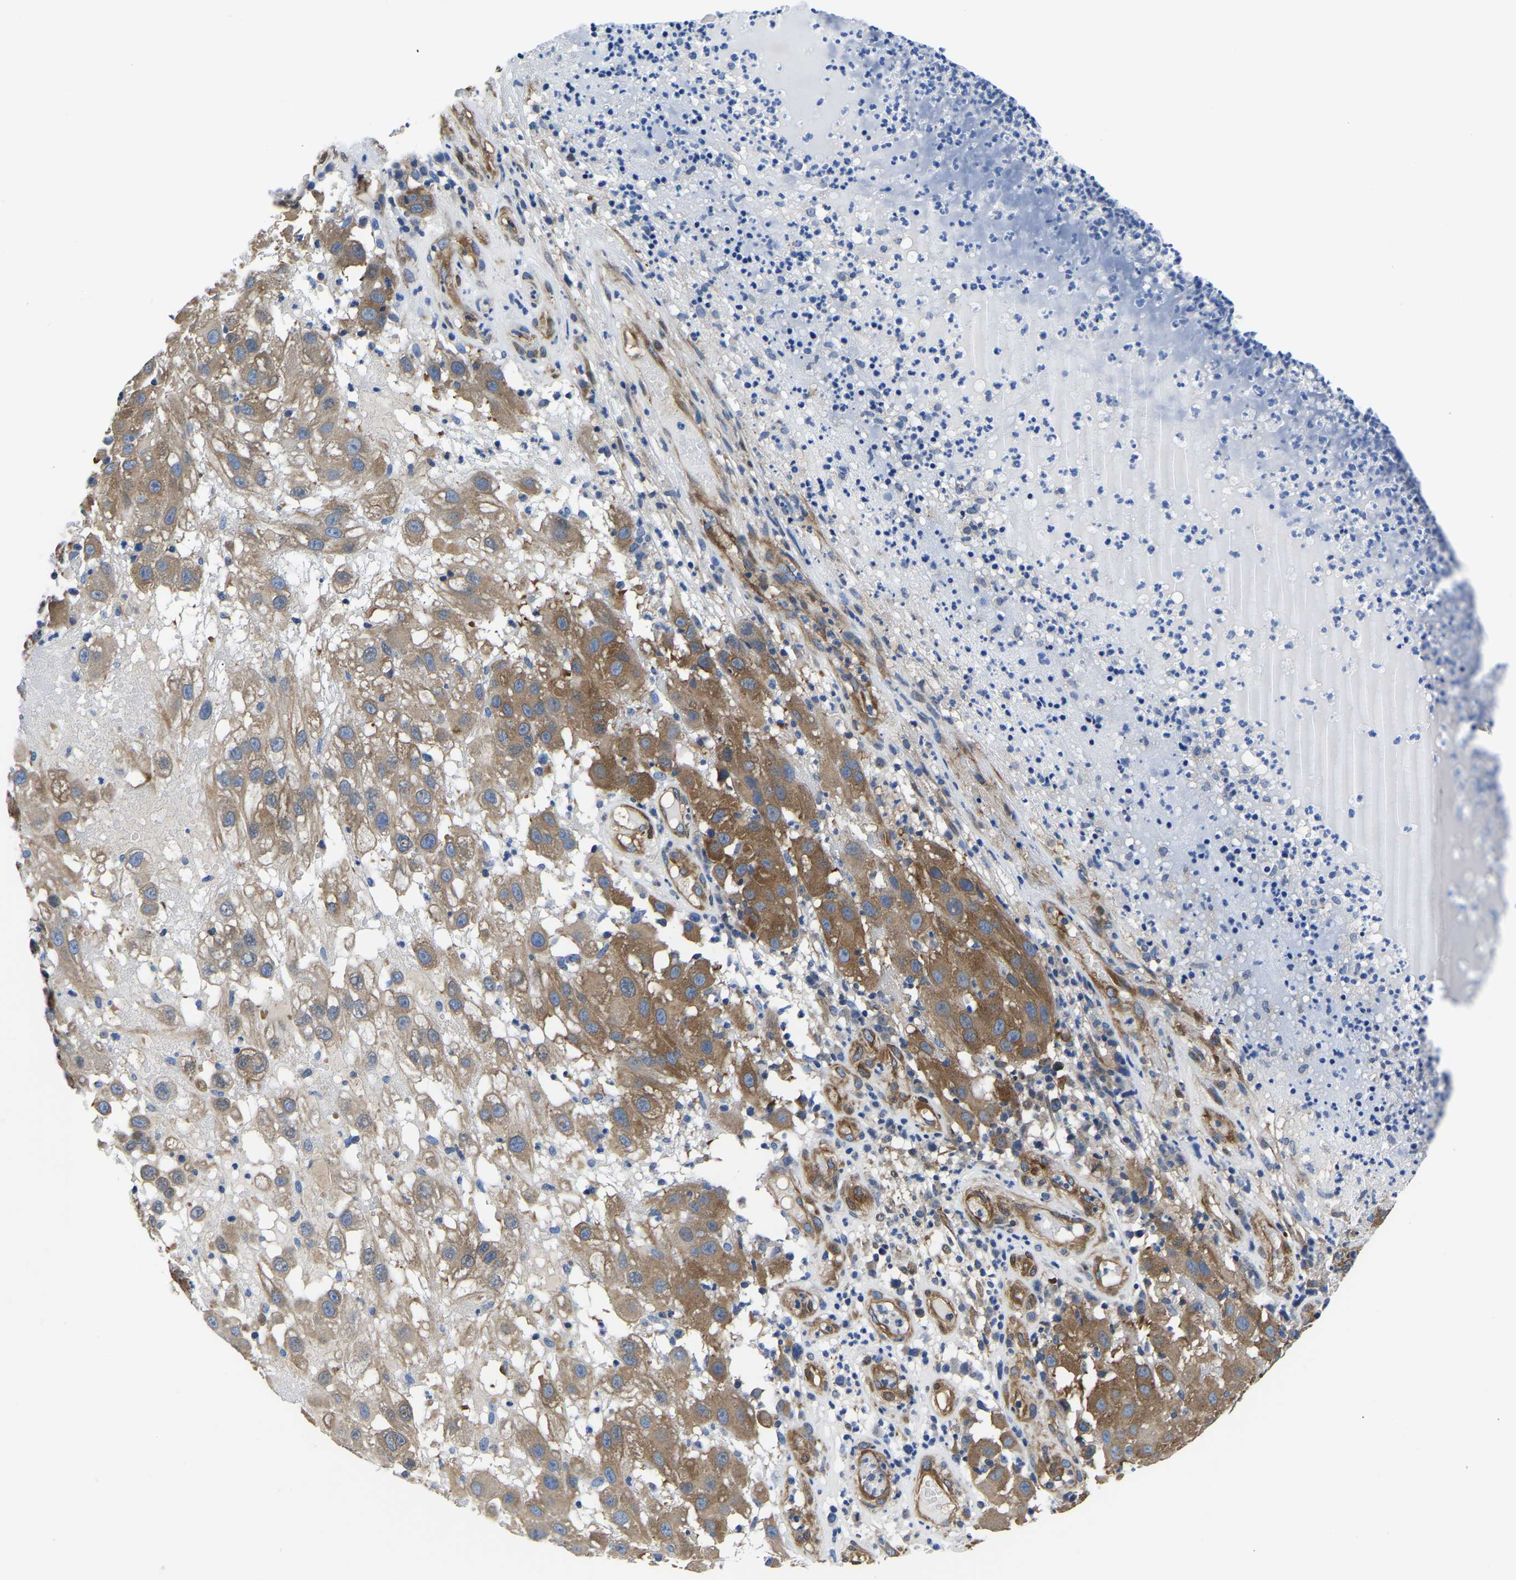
{"staining": {"intensity": "moderate", "quantity": ">75%", "location": "cytoplasmic/membranous"}, "tissue": "melanoma", "cell_type": "Tumor cells", "image_type": "cancer", "snomed": [{"axis": "morphology", "description": "Malignant melanoma, NOS"}, {"axis": "topography", "description": "Skin"}], "caption": "Tumor cells reveal medium levels of moderate cytoplasmic/membranous staining in about >75% of cells in malignant melanoma. The staining is performed using DAB (3,3'-diaminobenzidine) brown chromogen to label protein expression. The nuclei are counter-stained blue using hematoxylin.", "gene": "TFG", "patient": {"sex": "female", "age": 81}}